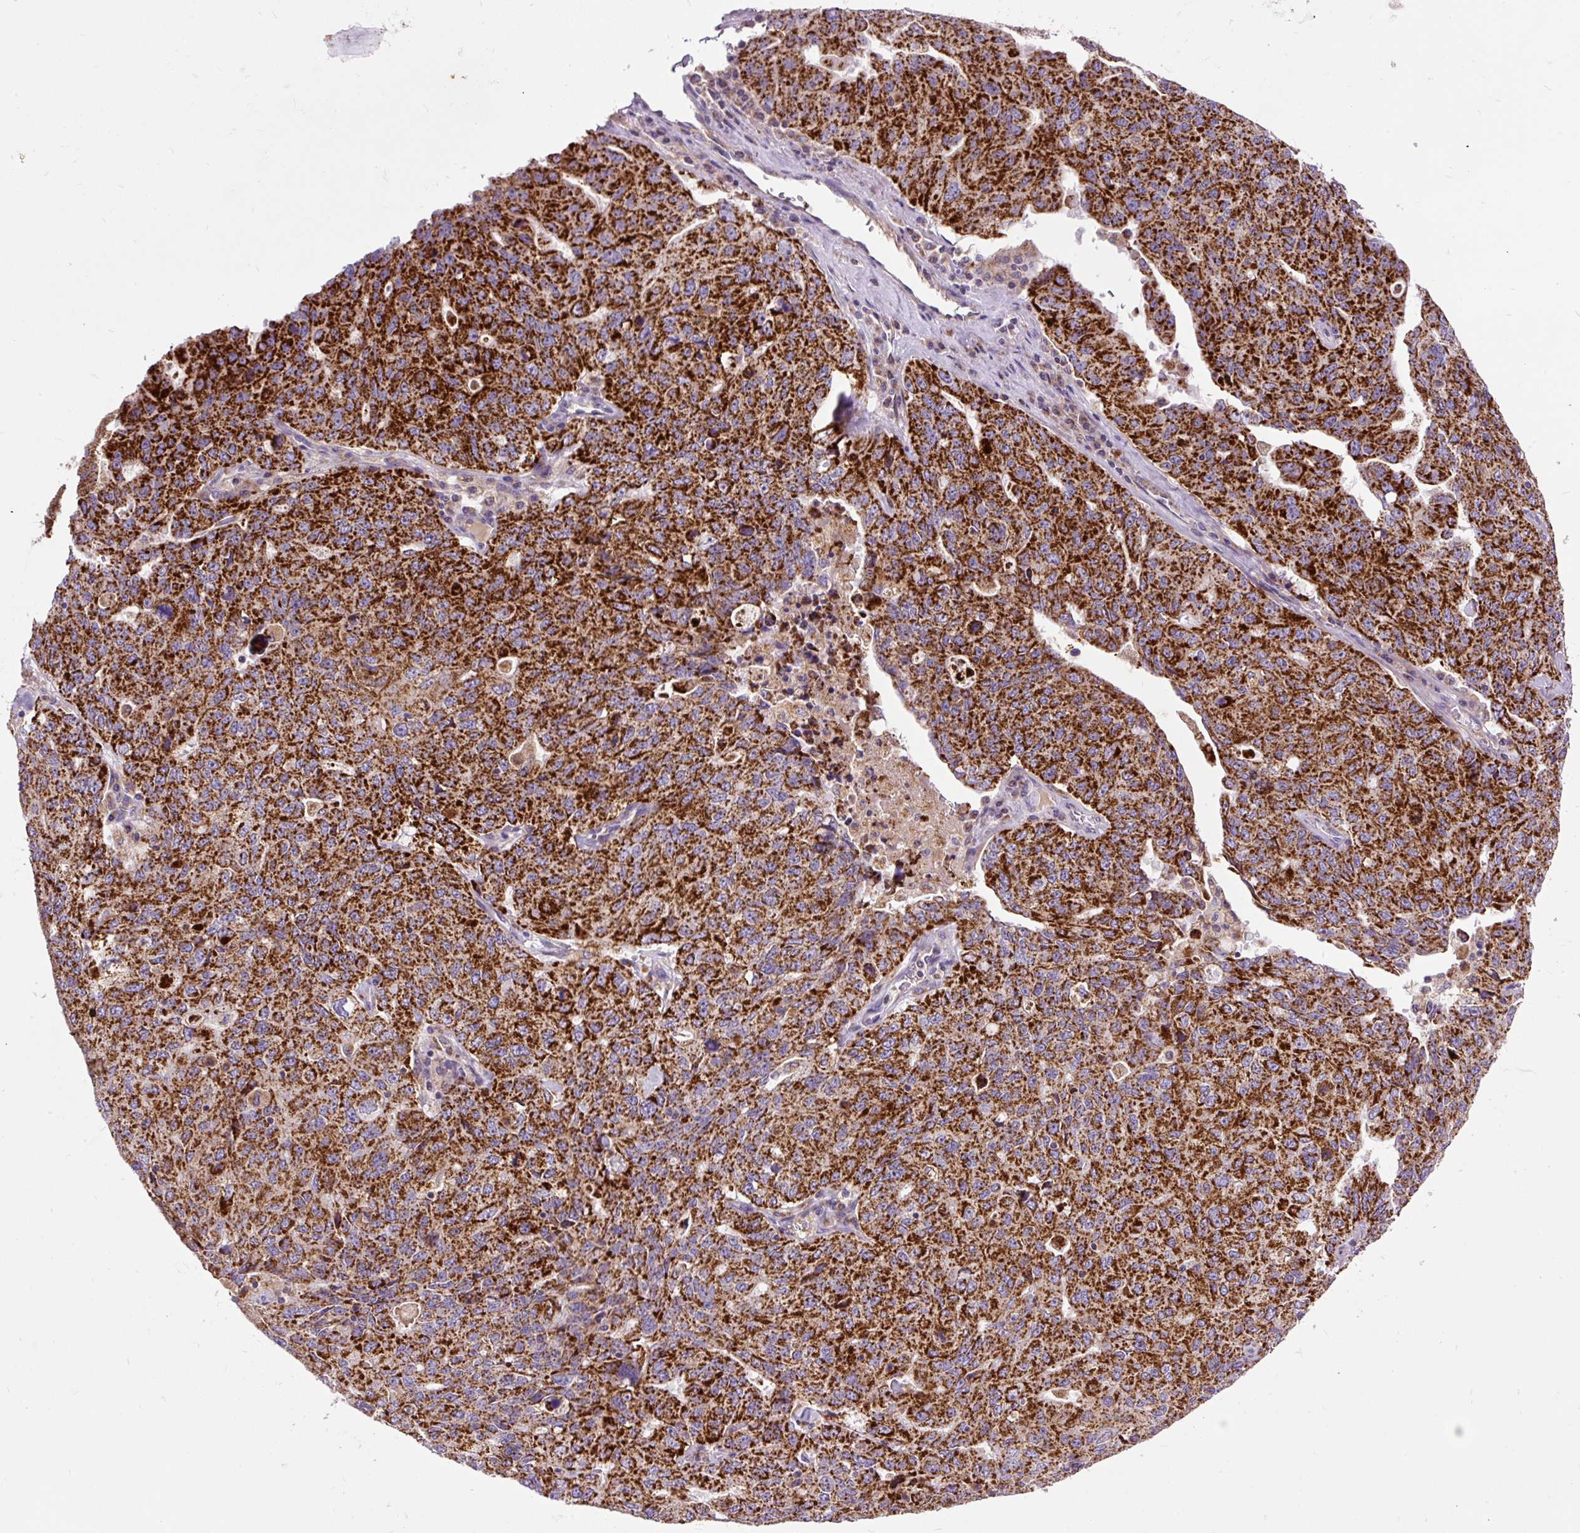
{"staining": {"intensity": "strong", "quantity": ">75%", "location": "cytoplasmic/membranous"}, "tissue": "ovarian cancer", "cell_type": "Tumor cells", "image_type": "cancer", "snomed": [{"axis": "morphology", "description": "Carcinoma, endometroid"}, {"axis": "topography", "description": "Ovary"}], "caption": "Brown immunohistochemical staining in endometroid carcinoma (ovarian) demonstrates strong cytoplasmic/membranous positivity in about >75% of tumor cells.", "gene": "TOMM40", "patient": {"sex": "female", "age": 62}}